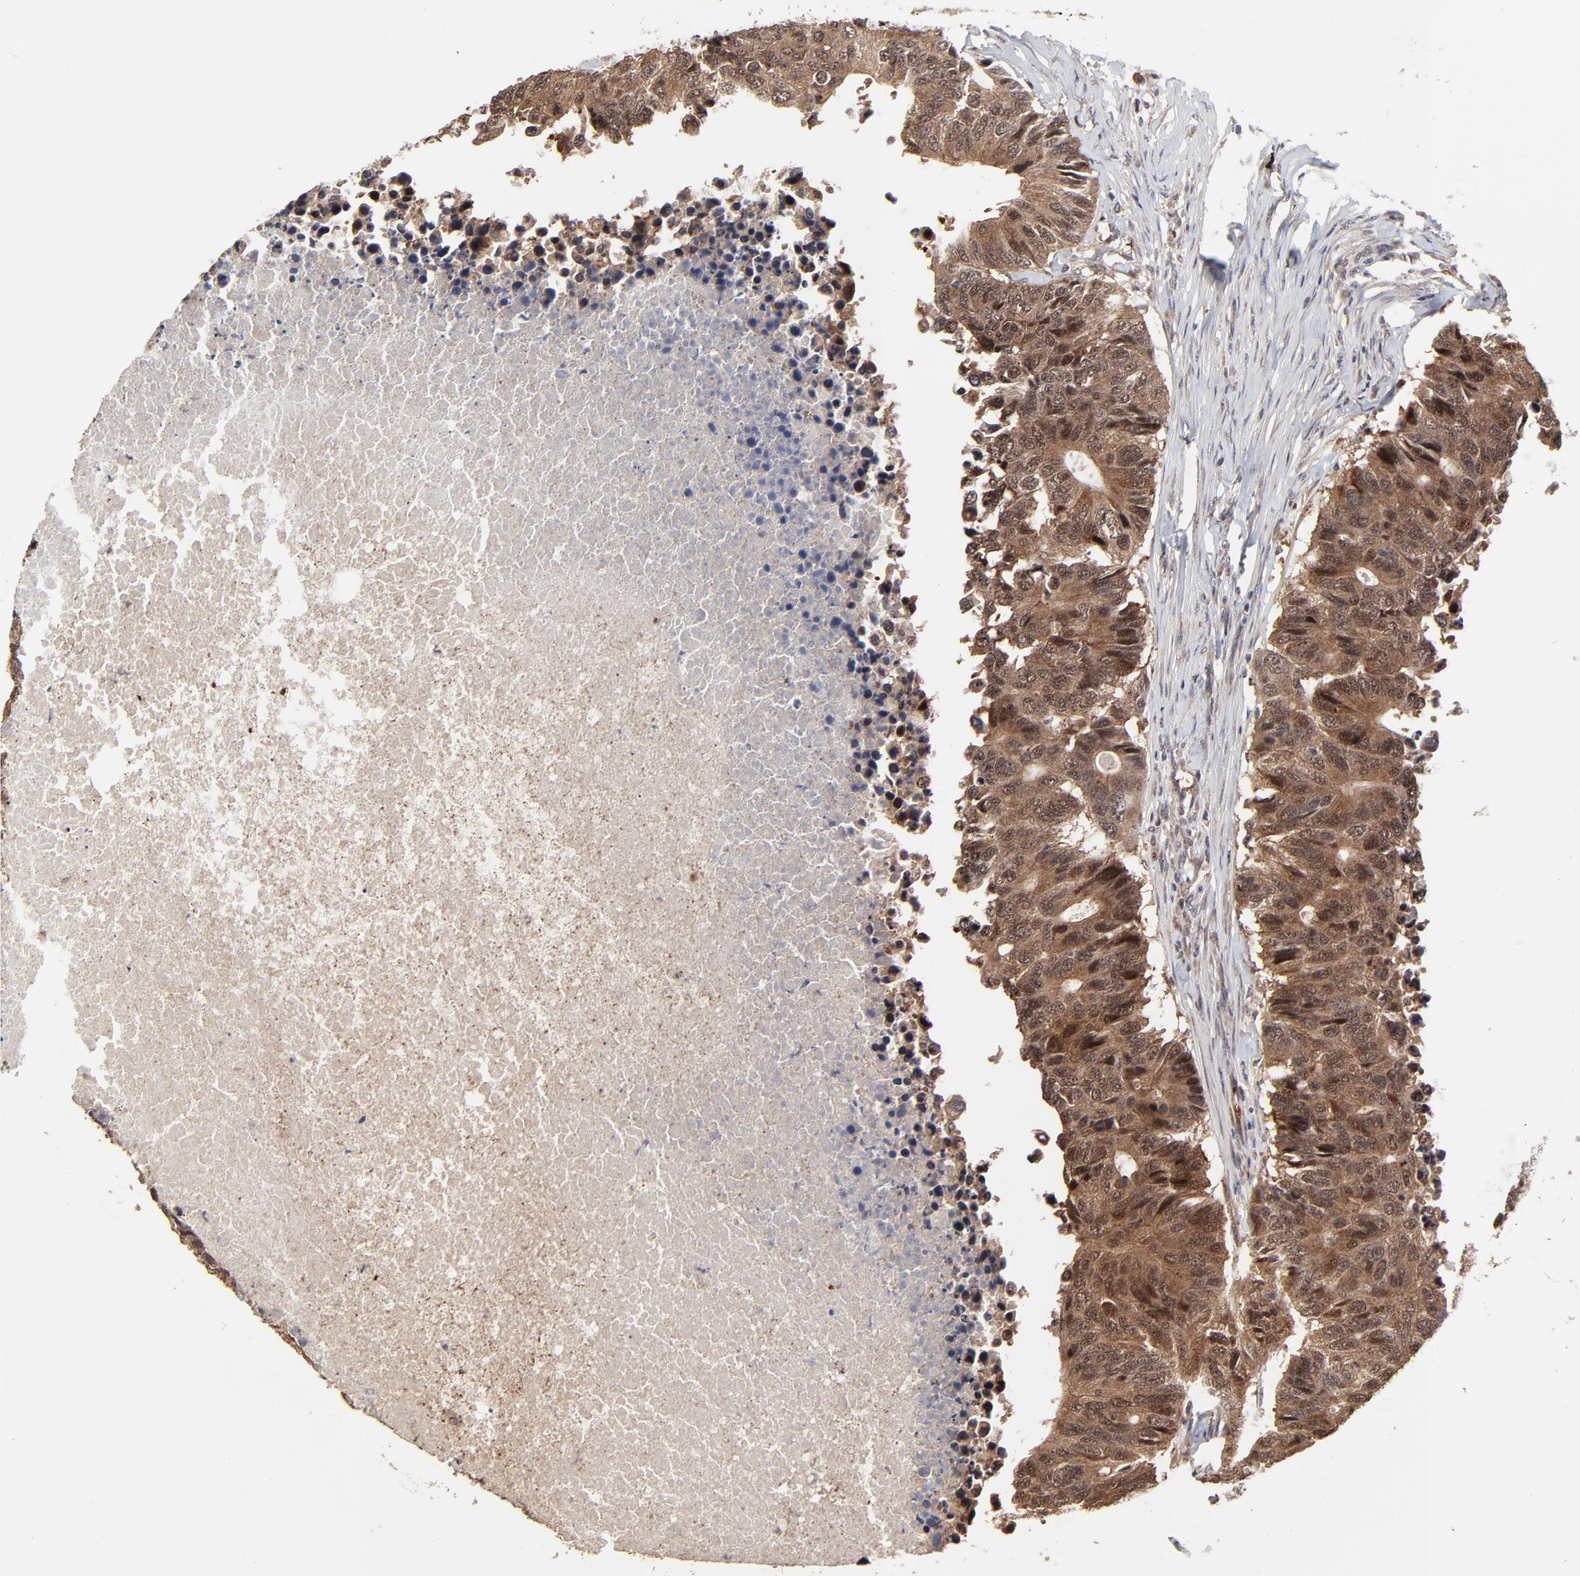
{"staining": {"intensity": "strong", "quantity": ">75%", "location": "cytoplasmic/membranous,nuclear"}, "tissue": "colorectal cancer", "cell_type": "Tumor cells", "image_type": "cancer", "snomed": [{"axis": "morphology", "description": "Adenocarcinoma, NOS"}, {"axis": "topography", "description": "Colon"}], "caption": "IHC staining of adenocarcinoma (colorectal), which exhibits high levels of strong cytoplasmic/membranous and nuclear expression in about >75% of tumor cells indicating strong cytoplasmic/membranous and nuclear protein expression. The staining was performed using DAB (brown) for protein detection and nuclei were counterstained in hematoxylin (blue).", "gene": "FRMD8", "patient": {"sex": "male", "age": 71}}